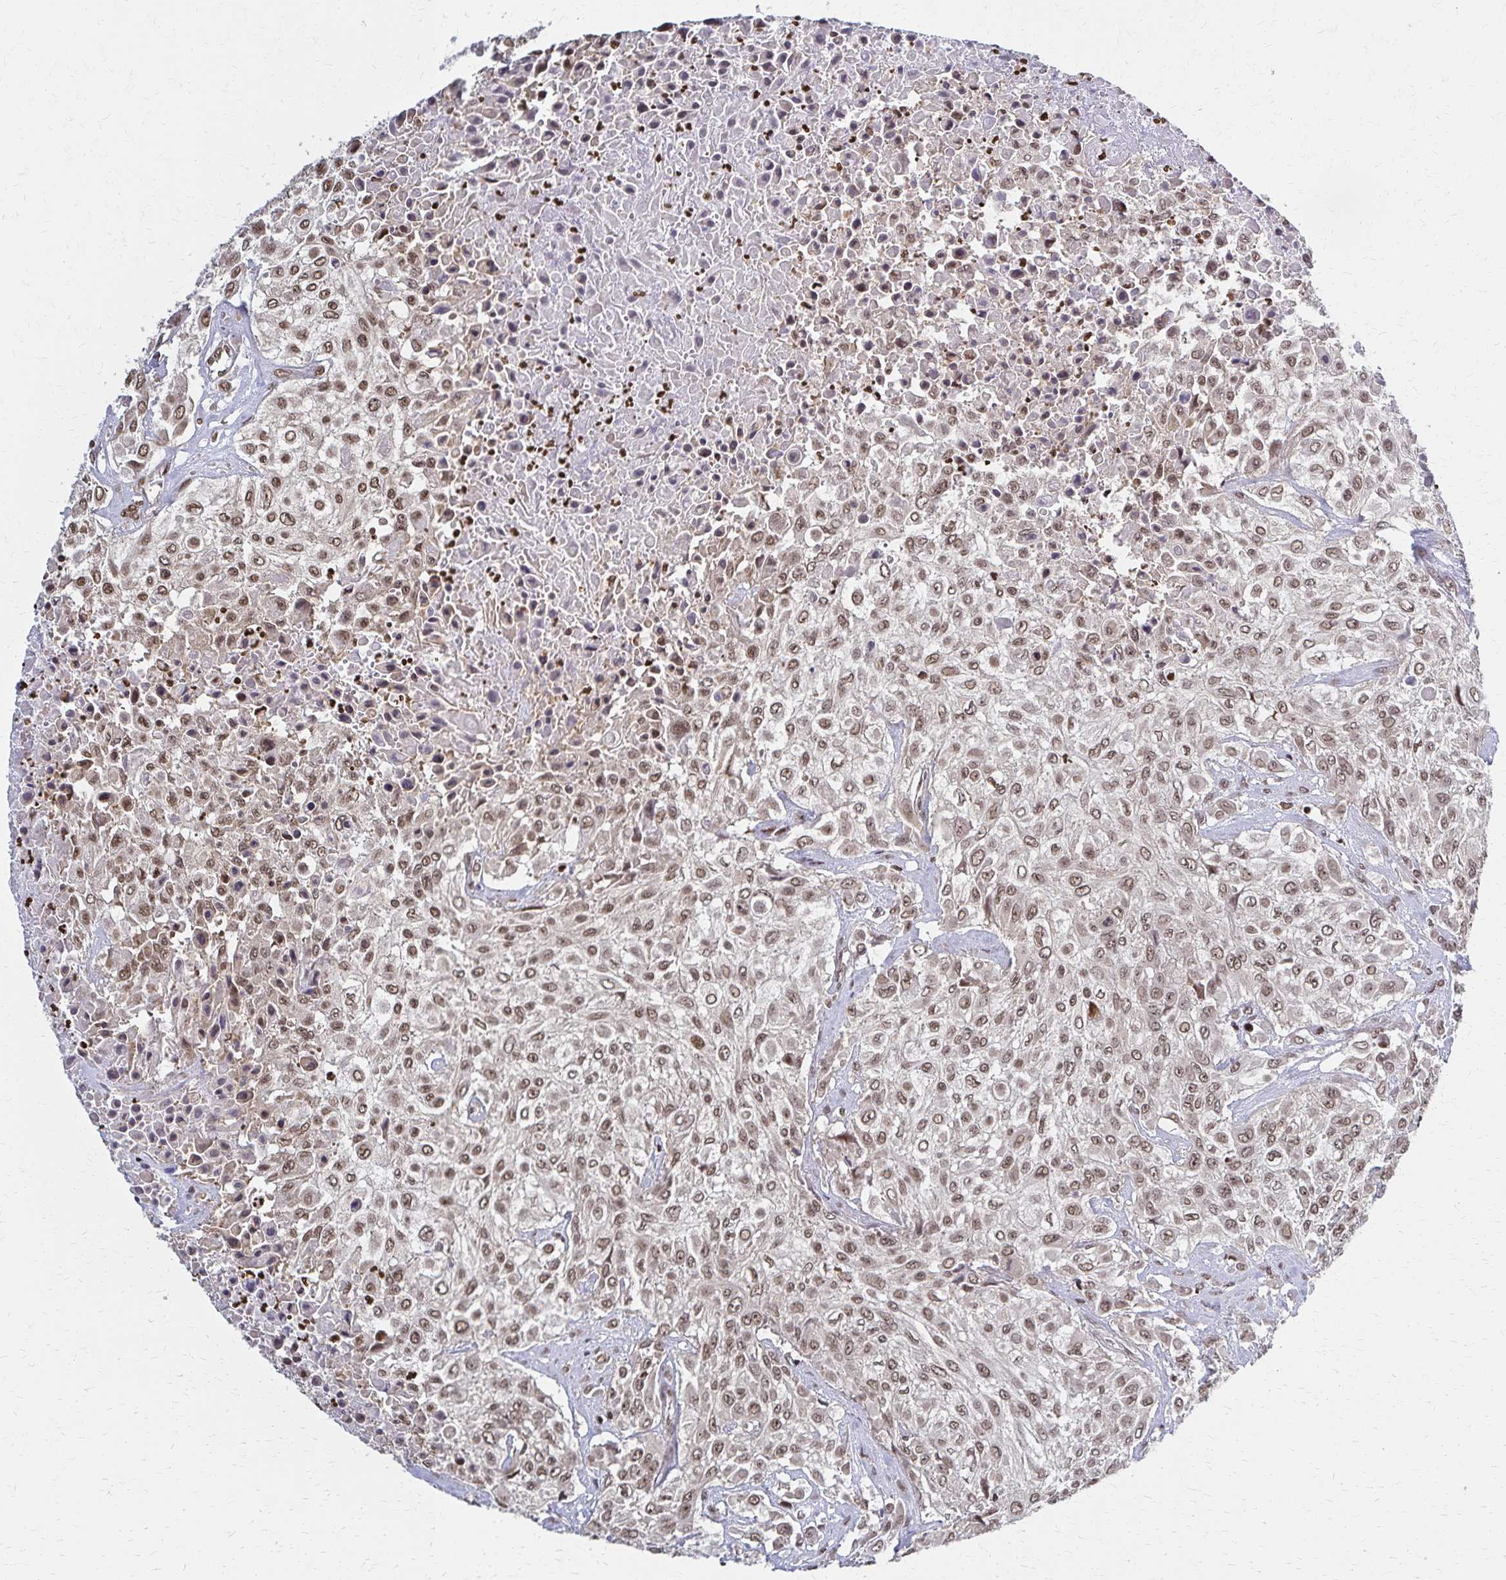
{"staining": {"intensity": "moderate", "quantity": ">75%", "location": "nuclear"}, "tissue": "urothelial cancer", "cell_type": "Tumor cells", "image_type": "cancer", "snomed": [{"axis": "morphology", "description": "Urothelial carcinoma, High grade"}, {"axis": "topography", "description": "Urinary bladder"}], "caption": "Approximately >75% of tumor cells in human urothelial cancer display moderate nuclear protein expression as visualized by brown immunohistochemical staining.", "gene": "HOXA9", "patient": {"sex": "male", "age": 57}}